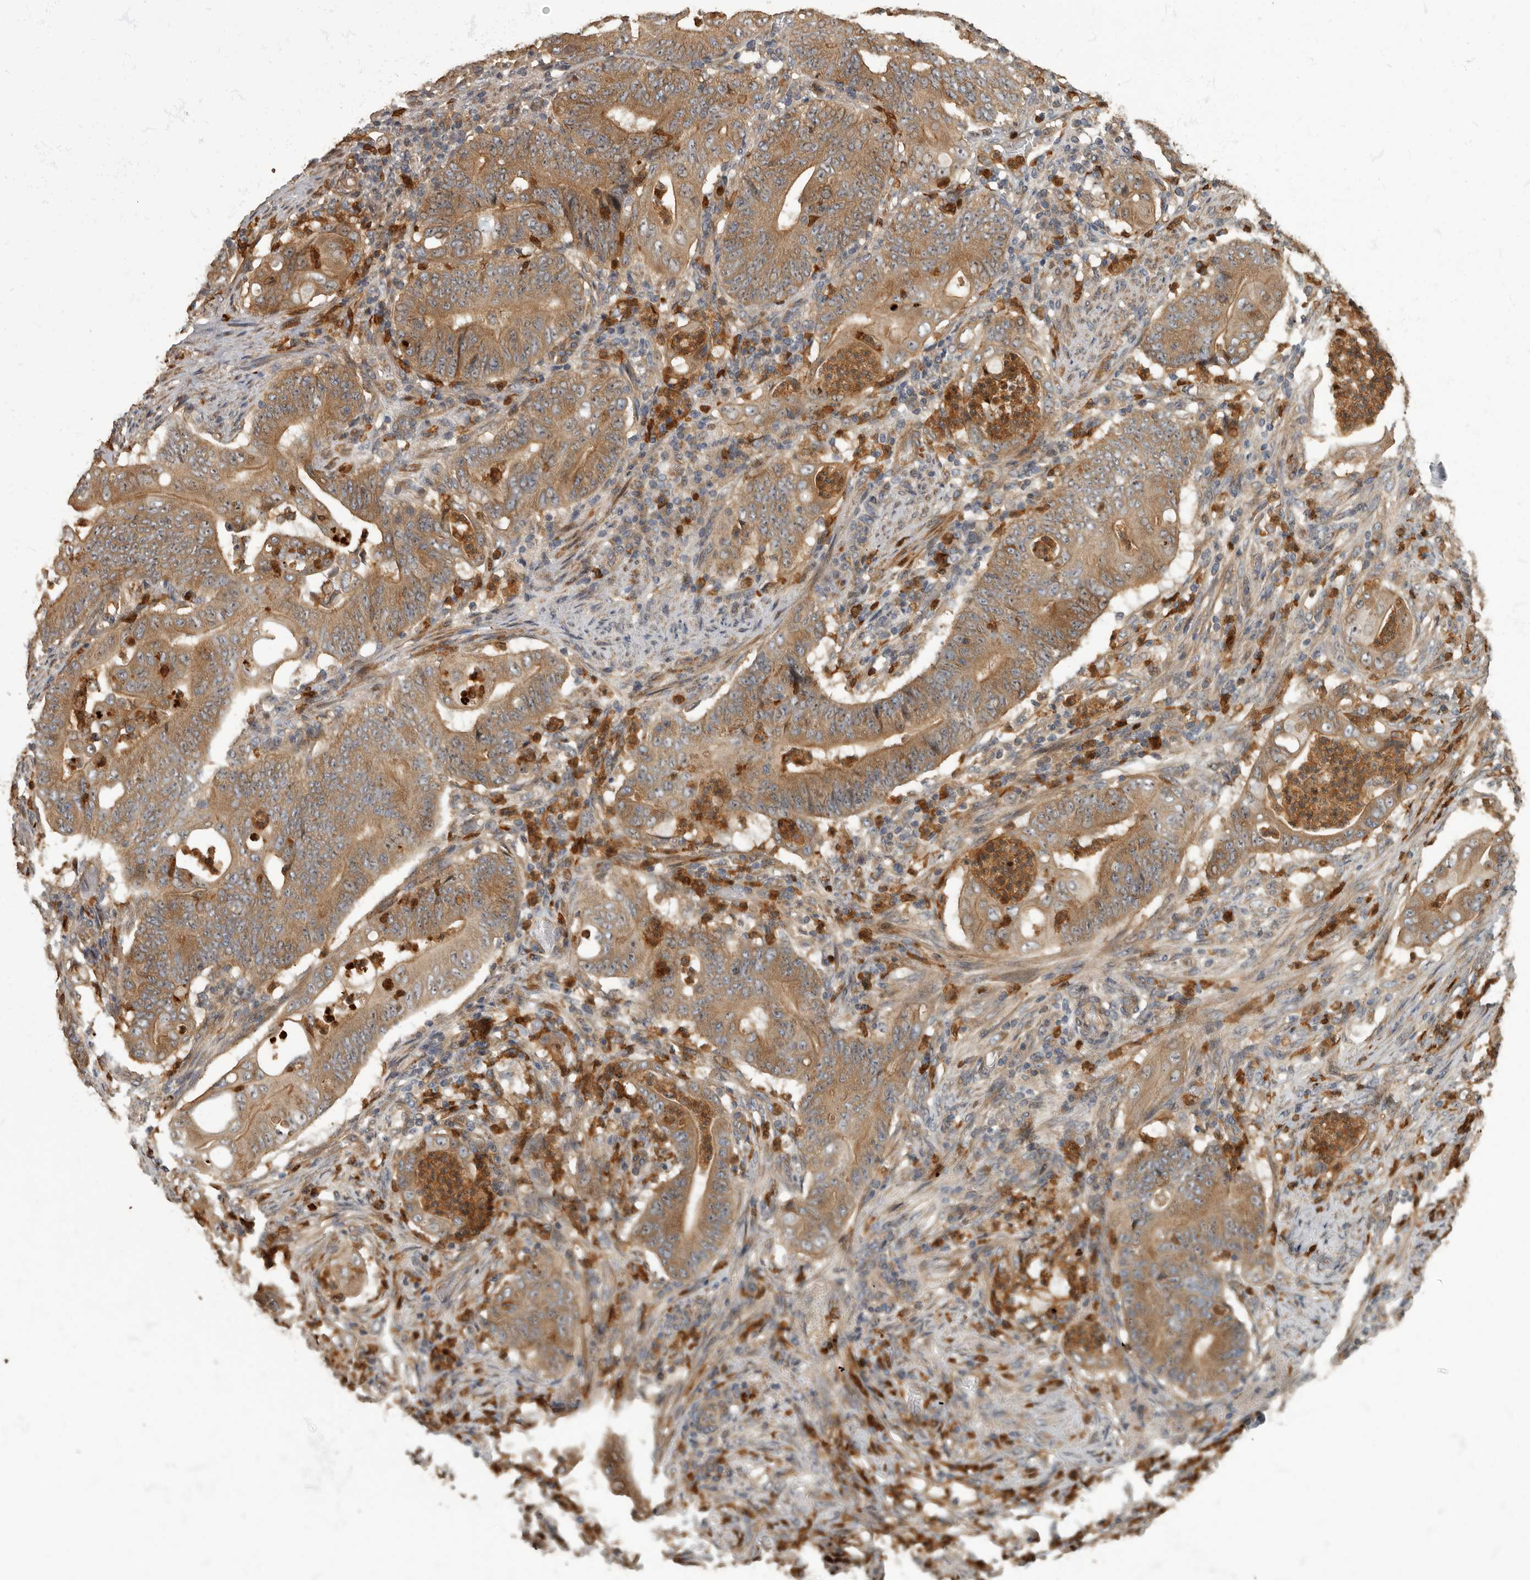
{"staining": {"intensity": "moderate", "quantity": ">75%", "location": "cytoplasmic/membranous"}, "tissue": "stomach cancer", "cell_type": "Tumor cells", "image_type": "cancer", "snomed": [{"axis": "morphology", "description": "Adenocarcinoma, NOS"}, {"axis": "topography", "description": "Stomach"}], "caption": "The immunohistochemical stain shows moderate cytoplasmic/membranous positivity in tumor cells of stomach cancer tissue.", "gene": "DAAM1", "patient": {"sex": "female", "age": 73}}